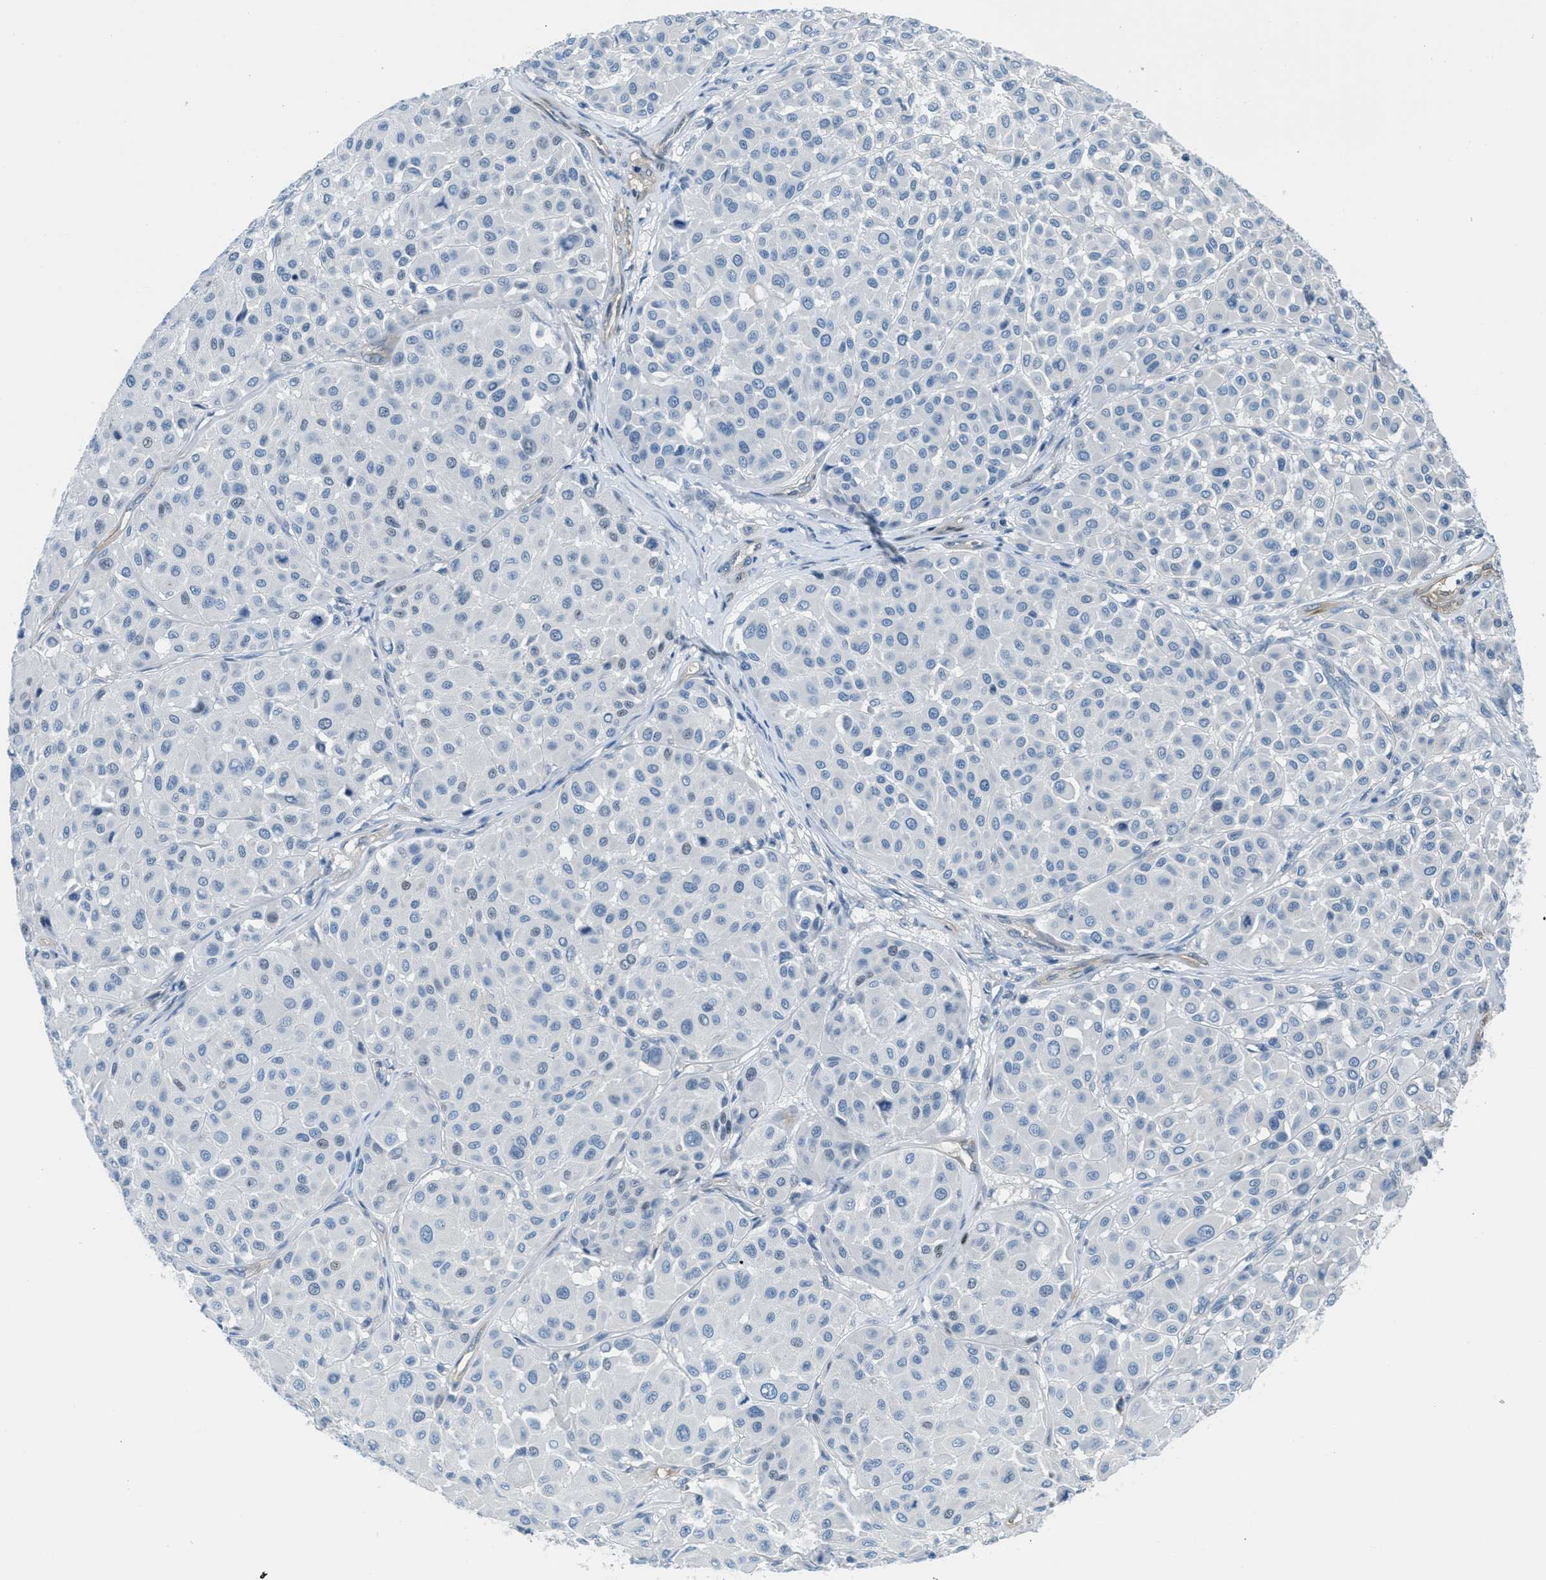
{"staining": {"intensity": "negative", "quantity": "none", "location": "none"}, "tissue": "melanoma", "cell_type": "Tumor cells", "image_type": "cancer", "snomed": [{"axis": "morphology", "description": "Malignant melanoma, Metastatic site"}, {"axis": "topography", "description": "Soft tissue"}], "caption": "Immunohistochemistry photomicrograph of melanoma stained for a protein (brown), which demonstrates no expression in tumor cells. (Brightfield microscopy of DAB (3,3'-diaminobenzidine) immunohistochemistry at high magnification).", "gene": "MAPRE2", "patient": {"sex": "male", "age": 41}}